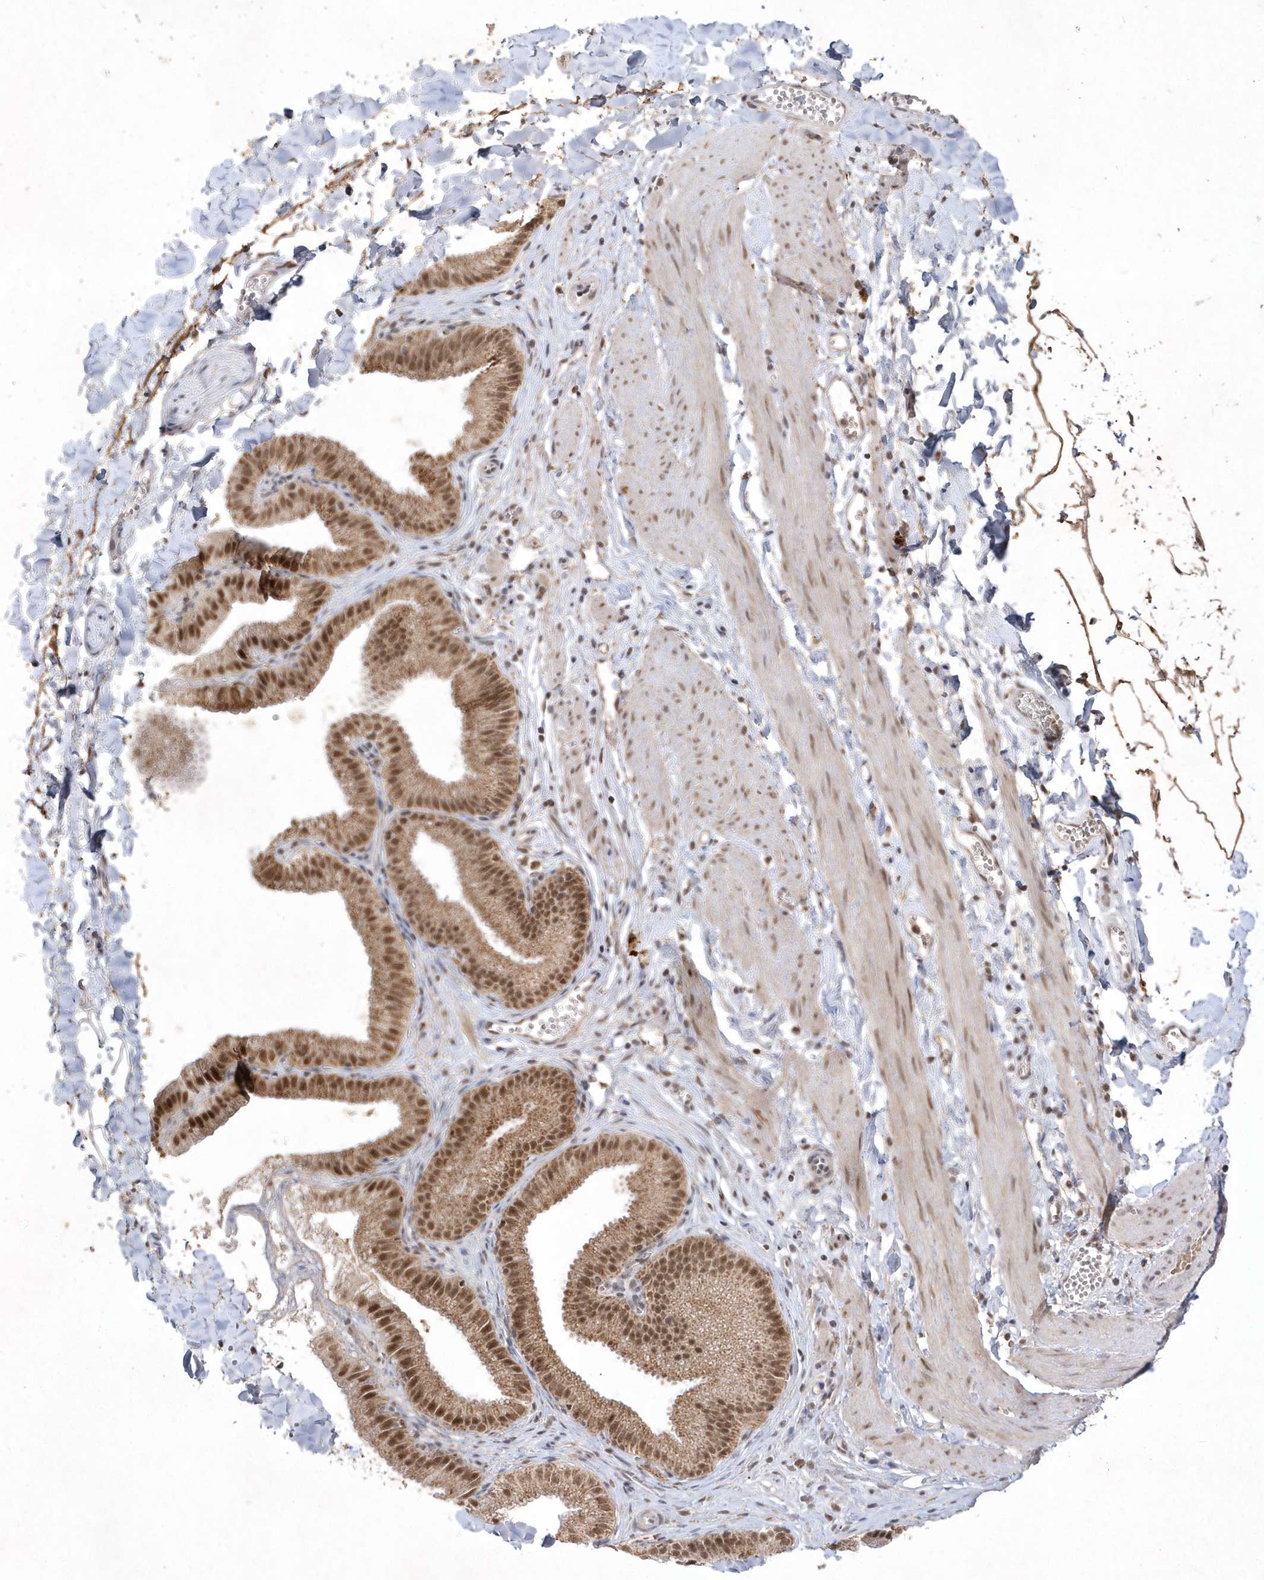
{"staining": {"intensity": "moderate", "quantity": ">75%", "location": "cytoplasmic/membranous"}, "tissue": "adipose tissue", "cell_type": "Adipocytes", "image_type": "normal", "snomed": [{"axis": "morphology", "description": "Normal tissue, NOS"}, {"axis": "topography", "description": "Gallbladder"}, {"axis": "topography", "description": "Peripheral nerve tissue"}], "caption": "Protein expression analysis of unremarkable adipose tissue exhibits moderate cytoplasmic/membranous positivity in approximately >75% of adipocytes. The staining was performed using DAB (3,3'-diaminobenzidine), with brown indicating positive protein expression. Nuclei are stained blue with hematoxylin.", "gene": "CPSF3", "patient": {"sex": "male", "age": 38}}